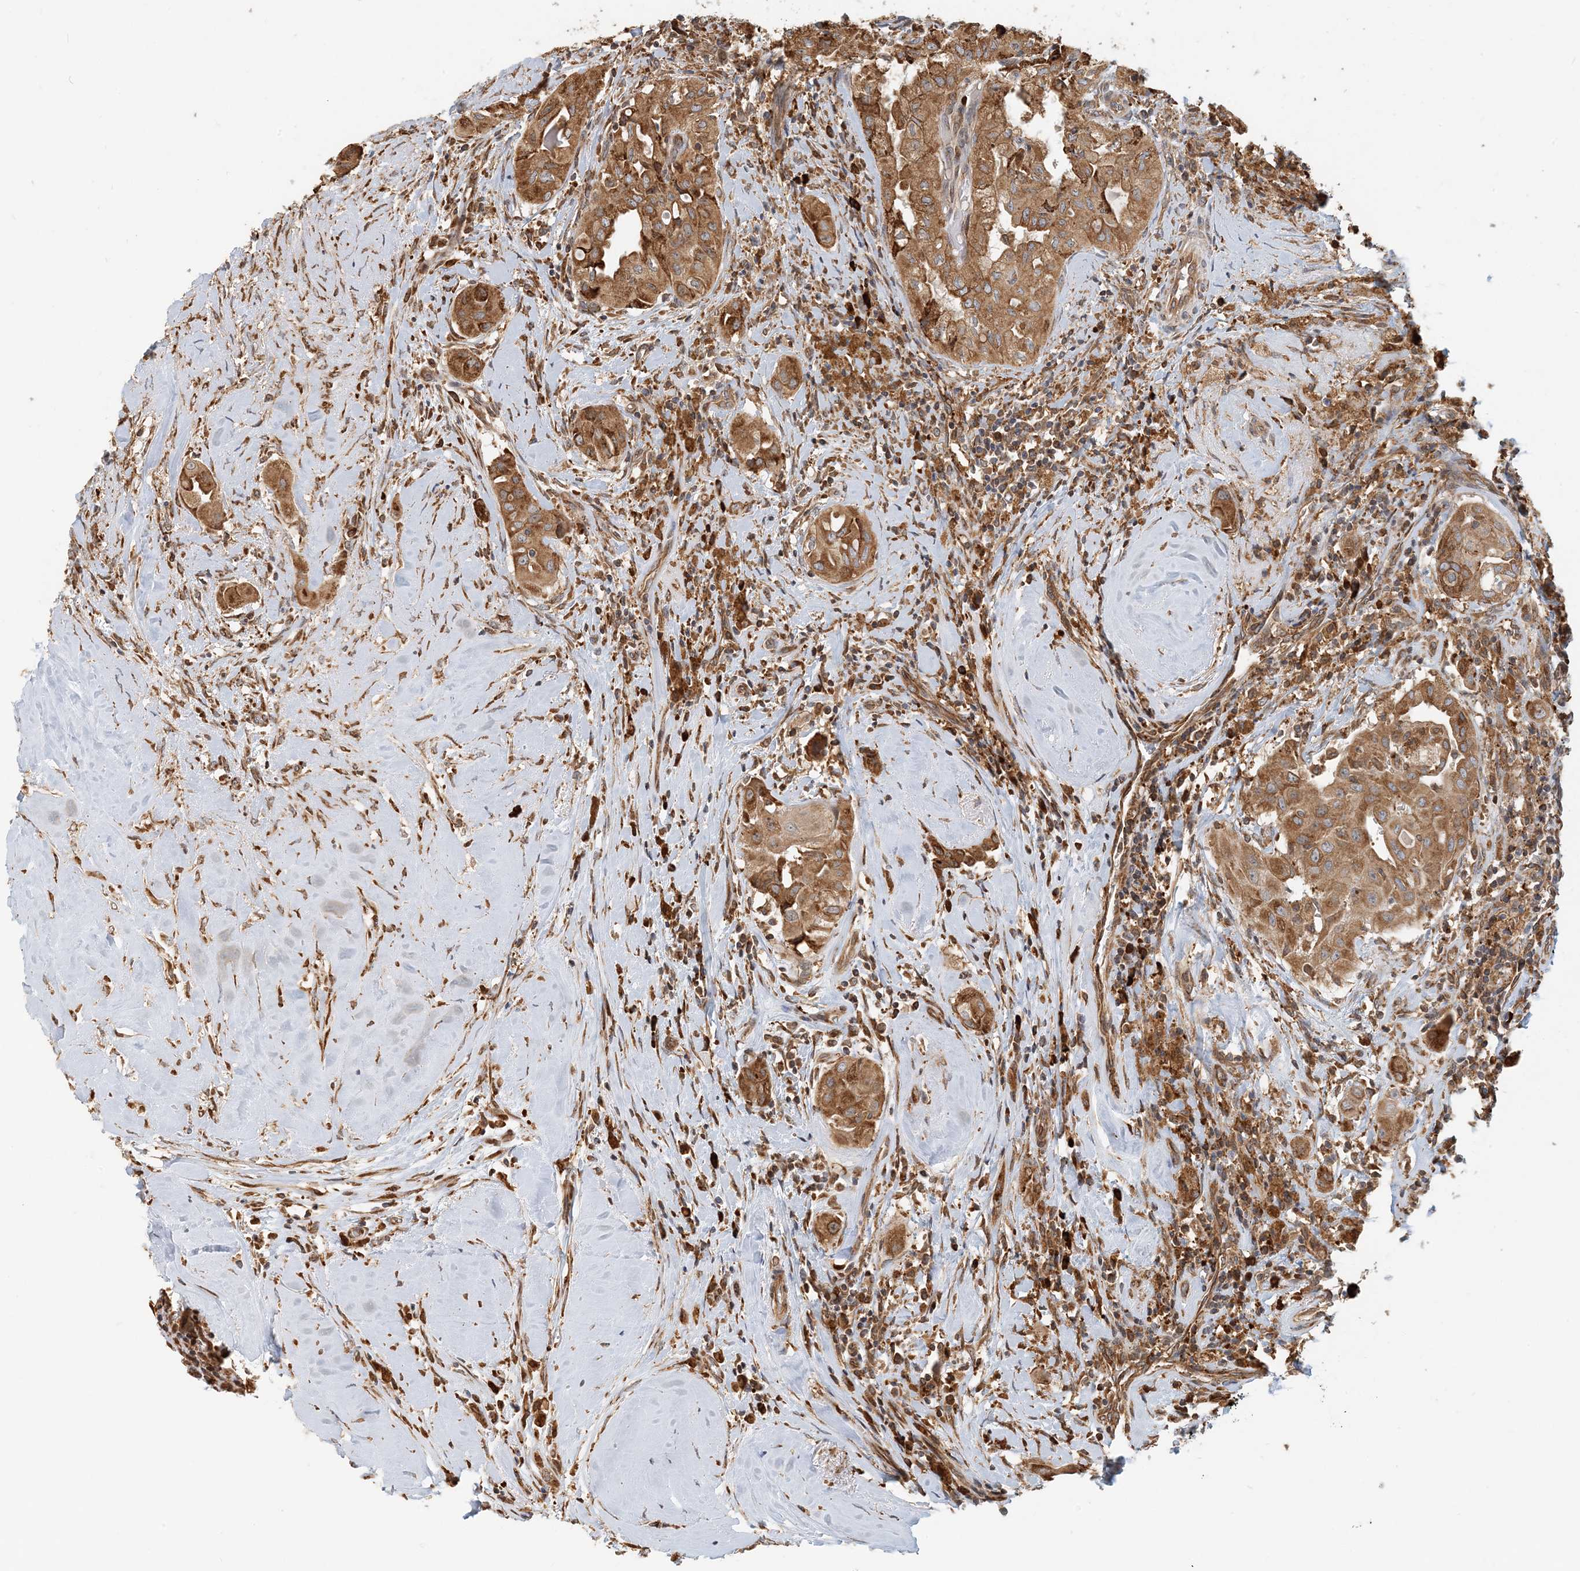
{"staining": {"intensity": "moderate", "quantity": ">75%", "location": "cytoplasmic/membranous"}, "tissue": "thyroid cancer", "cell_type": "Tumor cells", "image_type": "cancer", "snomed": [{"axis": "morphology", "description": "Papillary adenocarcinoma, NOS"}, {"axis": "topography", "description": "Thyroid gland"}], "caption": "This is a micrograph of IHC staining of papillary adenocarcinoma (thyroid), which shows moderate positivity in the cytoplasmic/membranous of tumor cells.", "gene": "HNMT", "patient": {"sex": "female", "age": 59}}